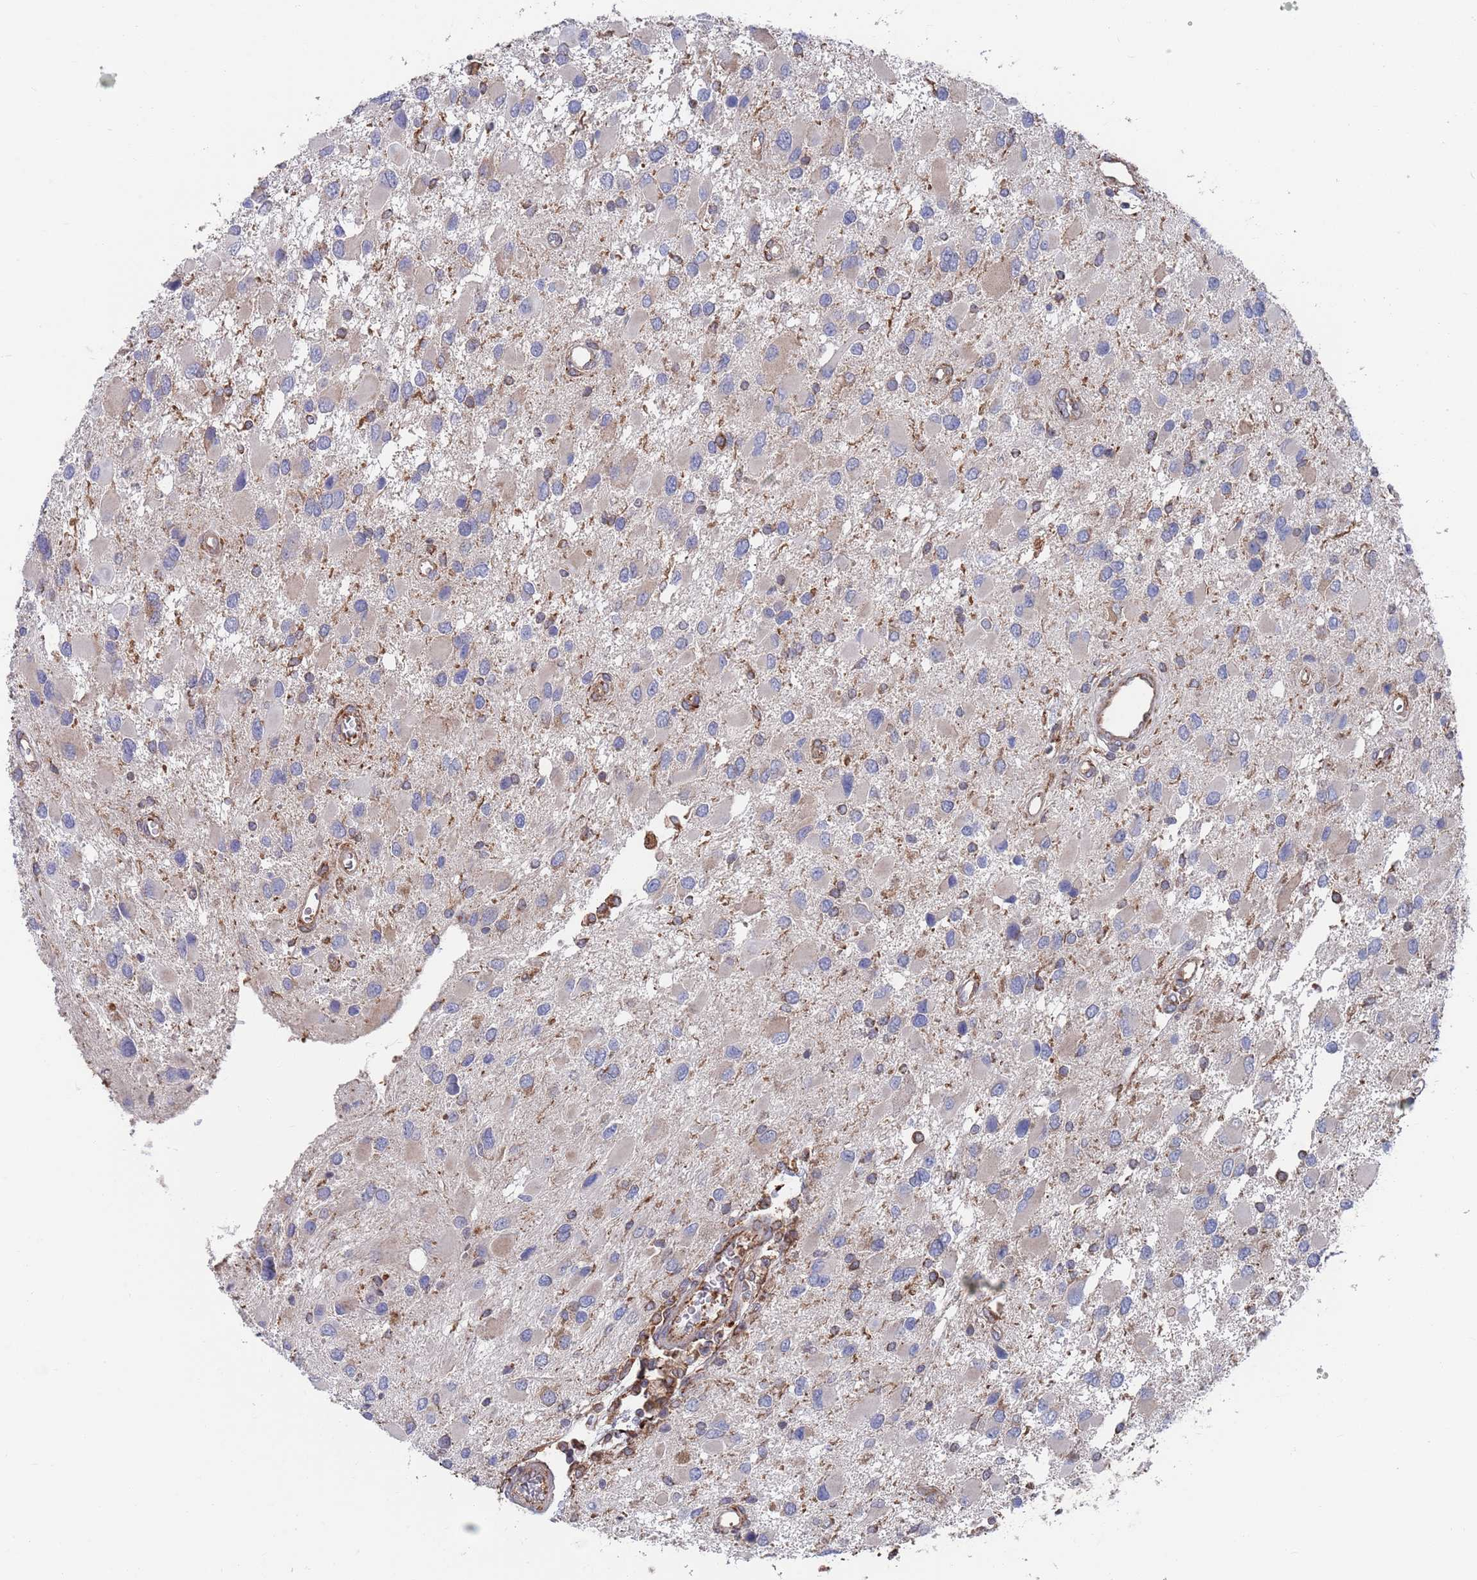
{"staining": {"intensity": "negative", "quantity": "none", "location": "none"}, "tissue": "glioma", "cell_type": "Tumor cells", "image_type": "cancer", "snomed": [{"axis": "morphology", "description": "Glioma, malignant, High grade"}, {"axis": "topography", "description": "Brain"}], "caption": "Protein analysis of glioma exhibits no significant staining in tumor cells.", "gene": "GID8", "patient": {"sex": "male", "age": 53}}